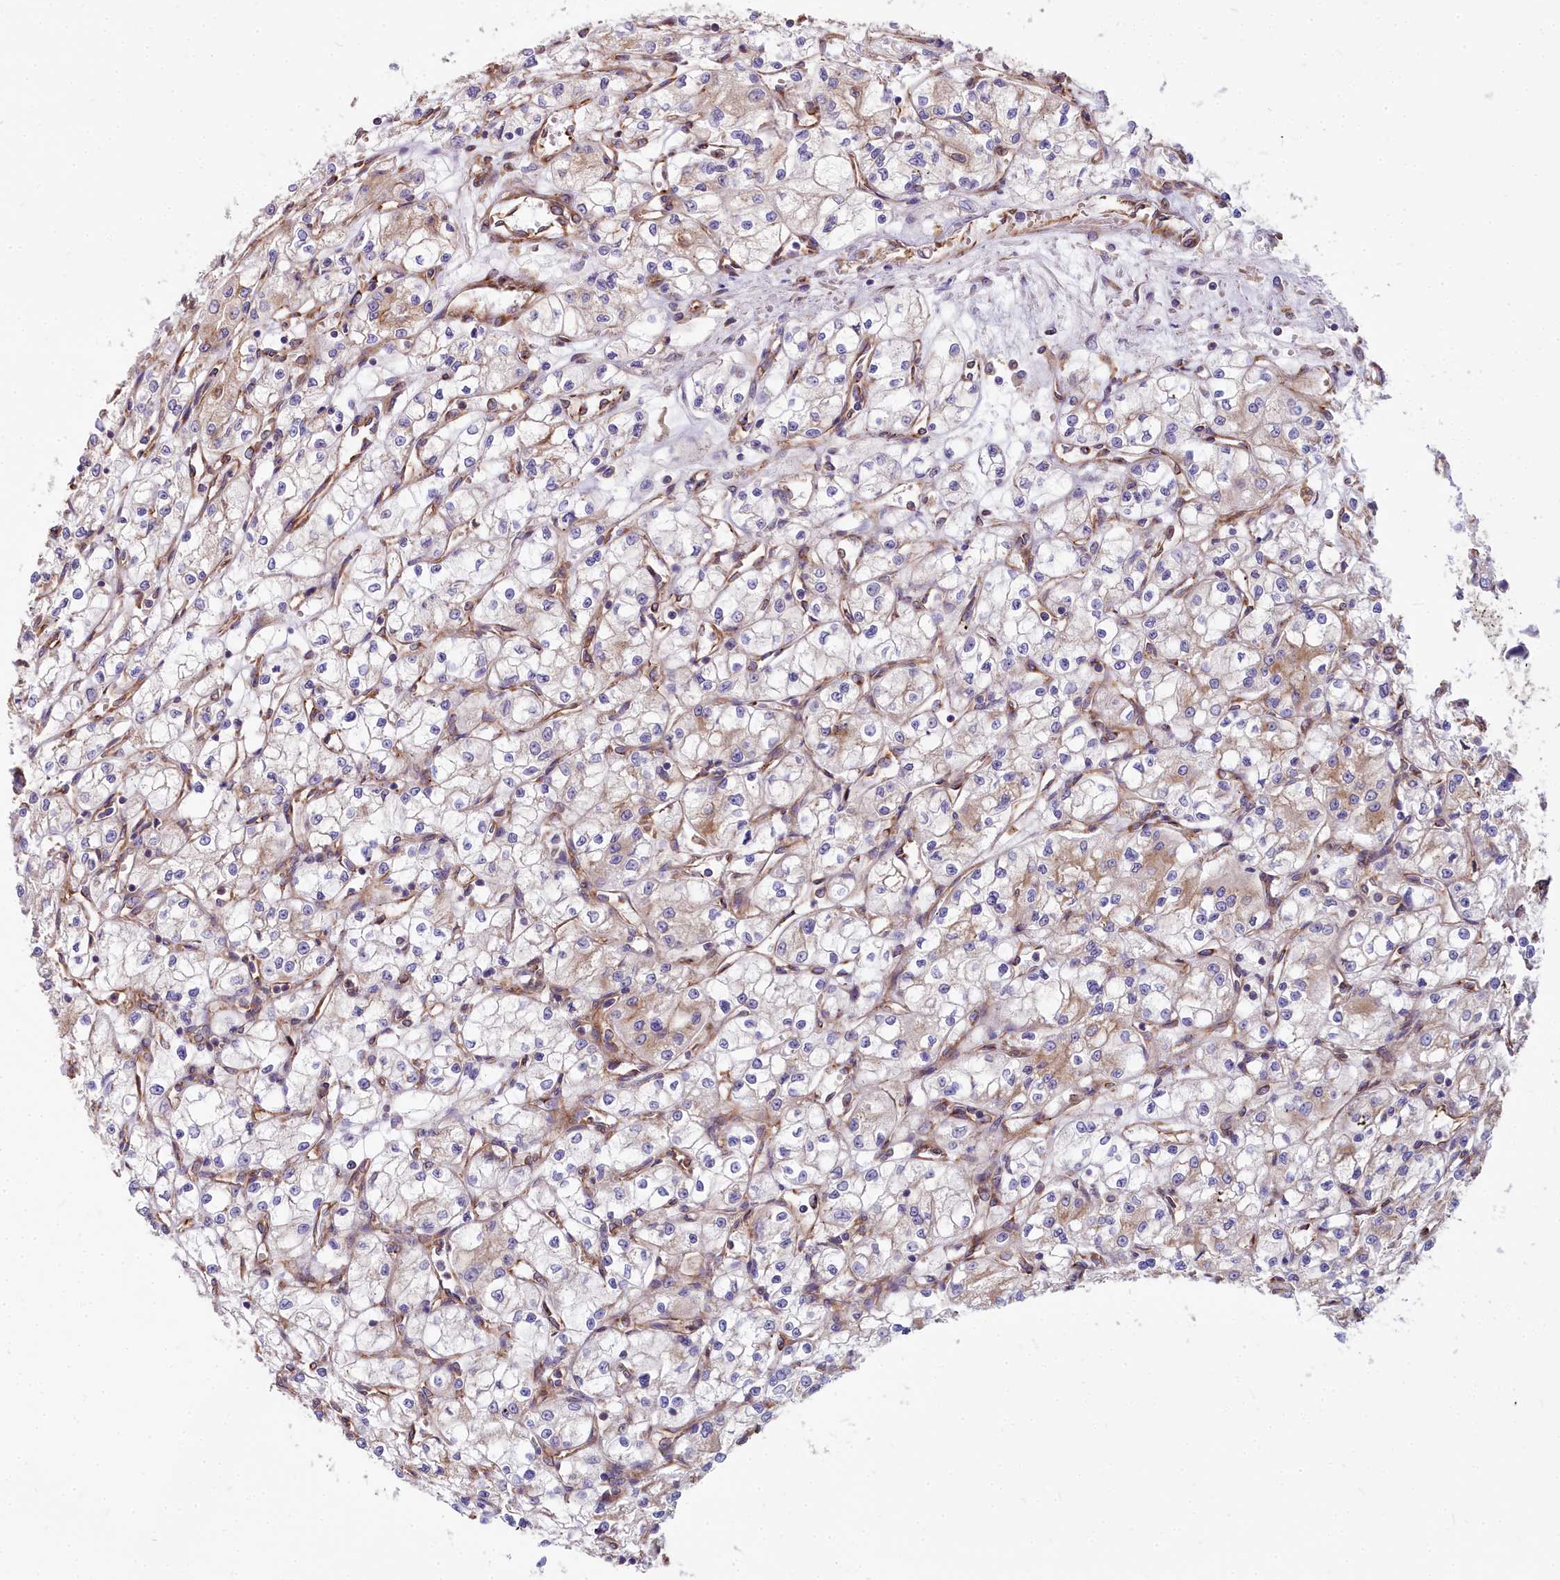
{"staining": {"intensity": "weak", "quantity": "25%-75%", "location": "cytoplasmic/membranous"}, "tissue": "renal cancer", "cell_type": "Tumor cells", "image_type": "cancer", "snomed": [{"axis": "morphology", "description": "Adenocarcinoma, NOS"}, {"axis": "topography", "description": "Kidney"}], "caption": "Tumor cells display weak cytoplasmic/membranous expression in about 25%-75% of cells in renal adenocarcinoma.", "gene": "DCTN3", "patient": {"sex": "male", "age": 59}}